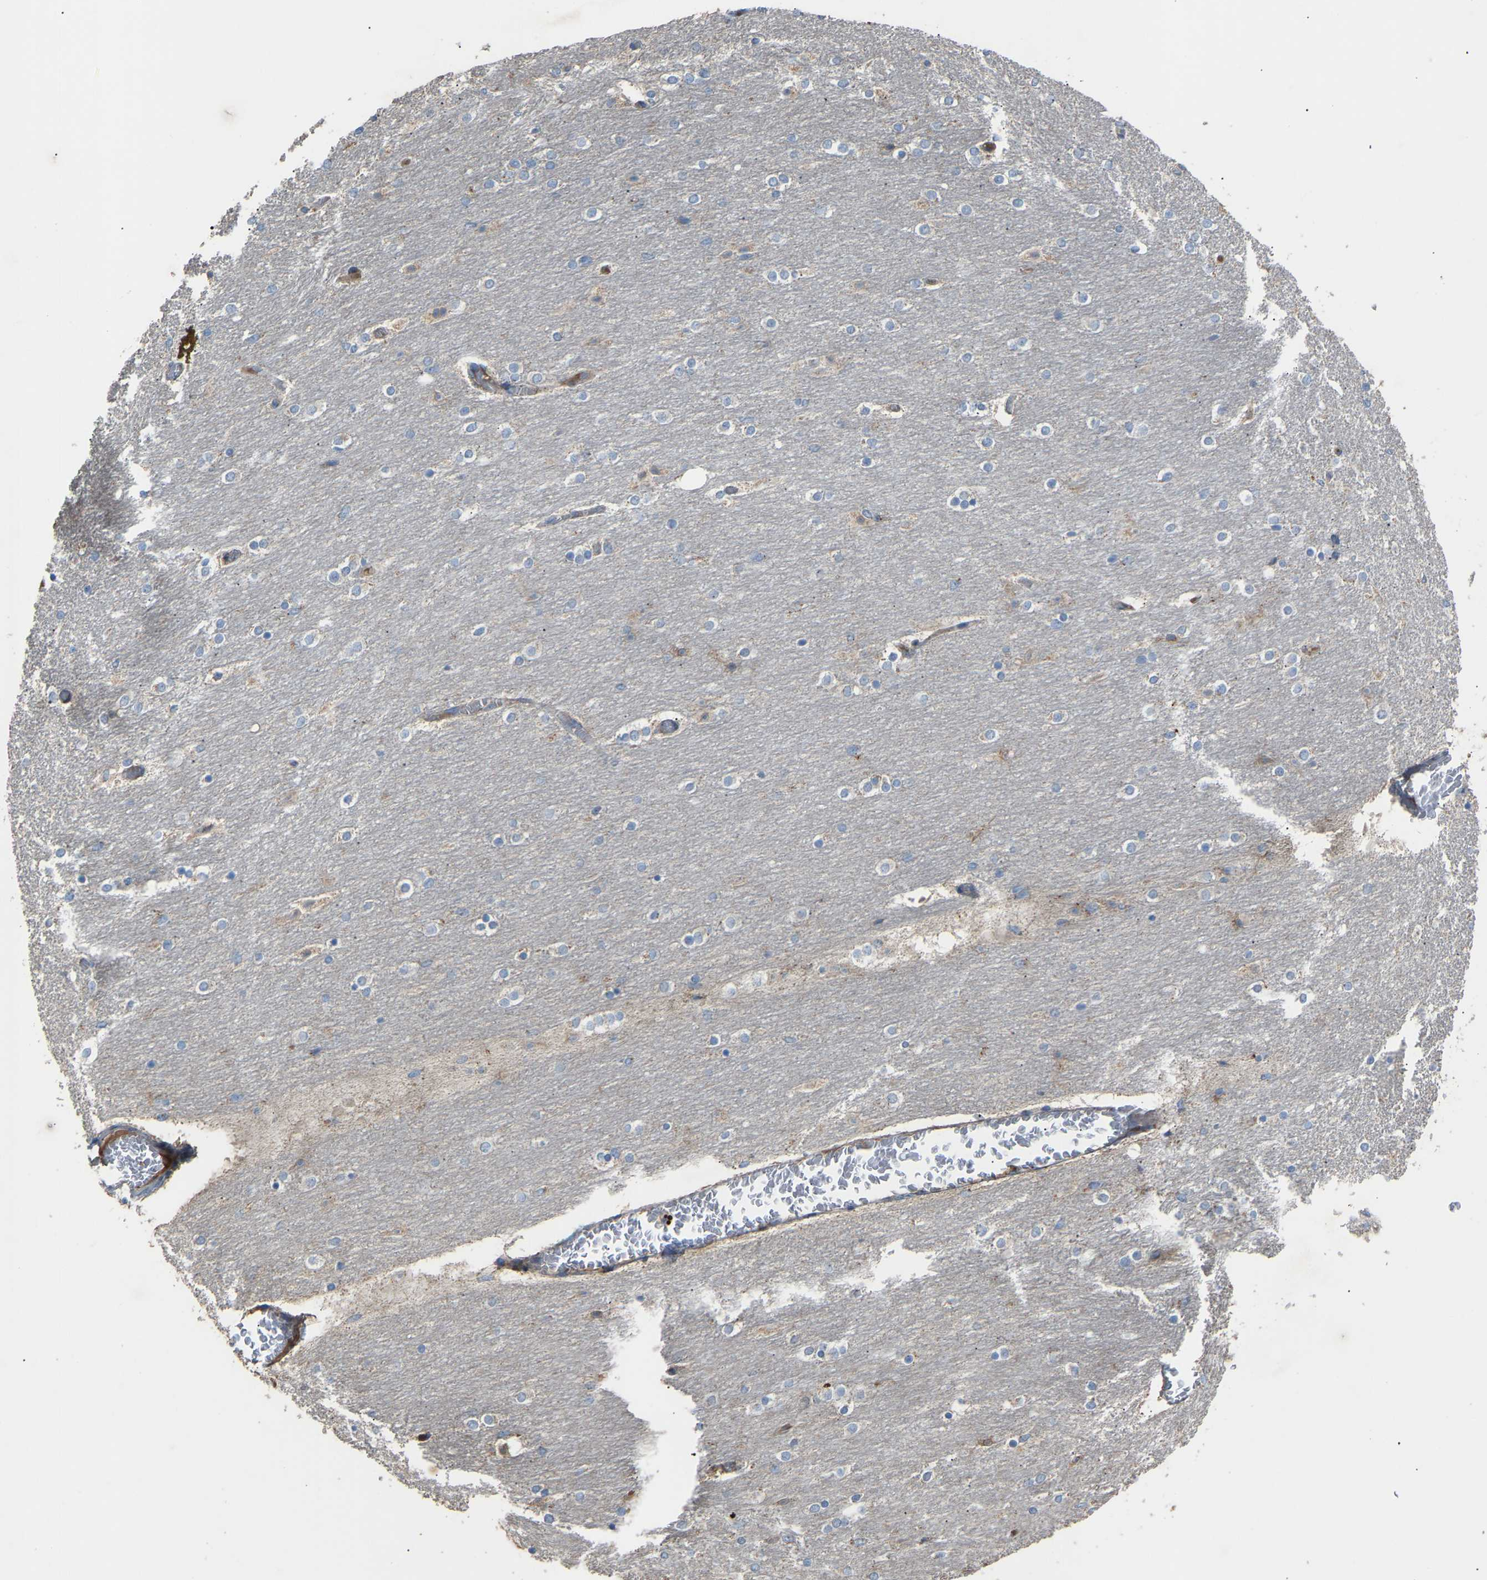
{"staining": {"intensity": "moderate", "quantity": "<25%", "location": "cytoplasmic/membranous"}, "tissue": "cerebellum", "cell_type": "Cells in granular layer", "image_type": "normal", "snomed": [{"axis": "morphology", "description": "Normal tissue, NOS"}, {"axis": "topography", "description": "Cerebellum"}], "caption": "Immunohistochemistry photomicrograph of benign cerebellum: cerebellum stained using IHC shows low levels of moderate protein expression localized specifically in the cytoplasmic/membranous of cells in granular layer, appearing as a cytoplasmic/membranous brown color.", "gene": "RGP1", "patient": {"sex": "female", "age": 54}}